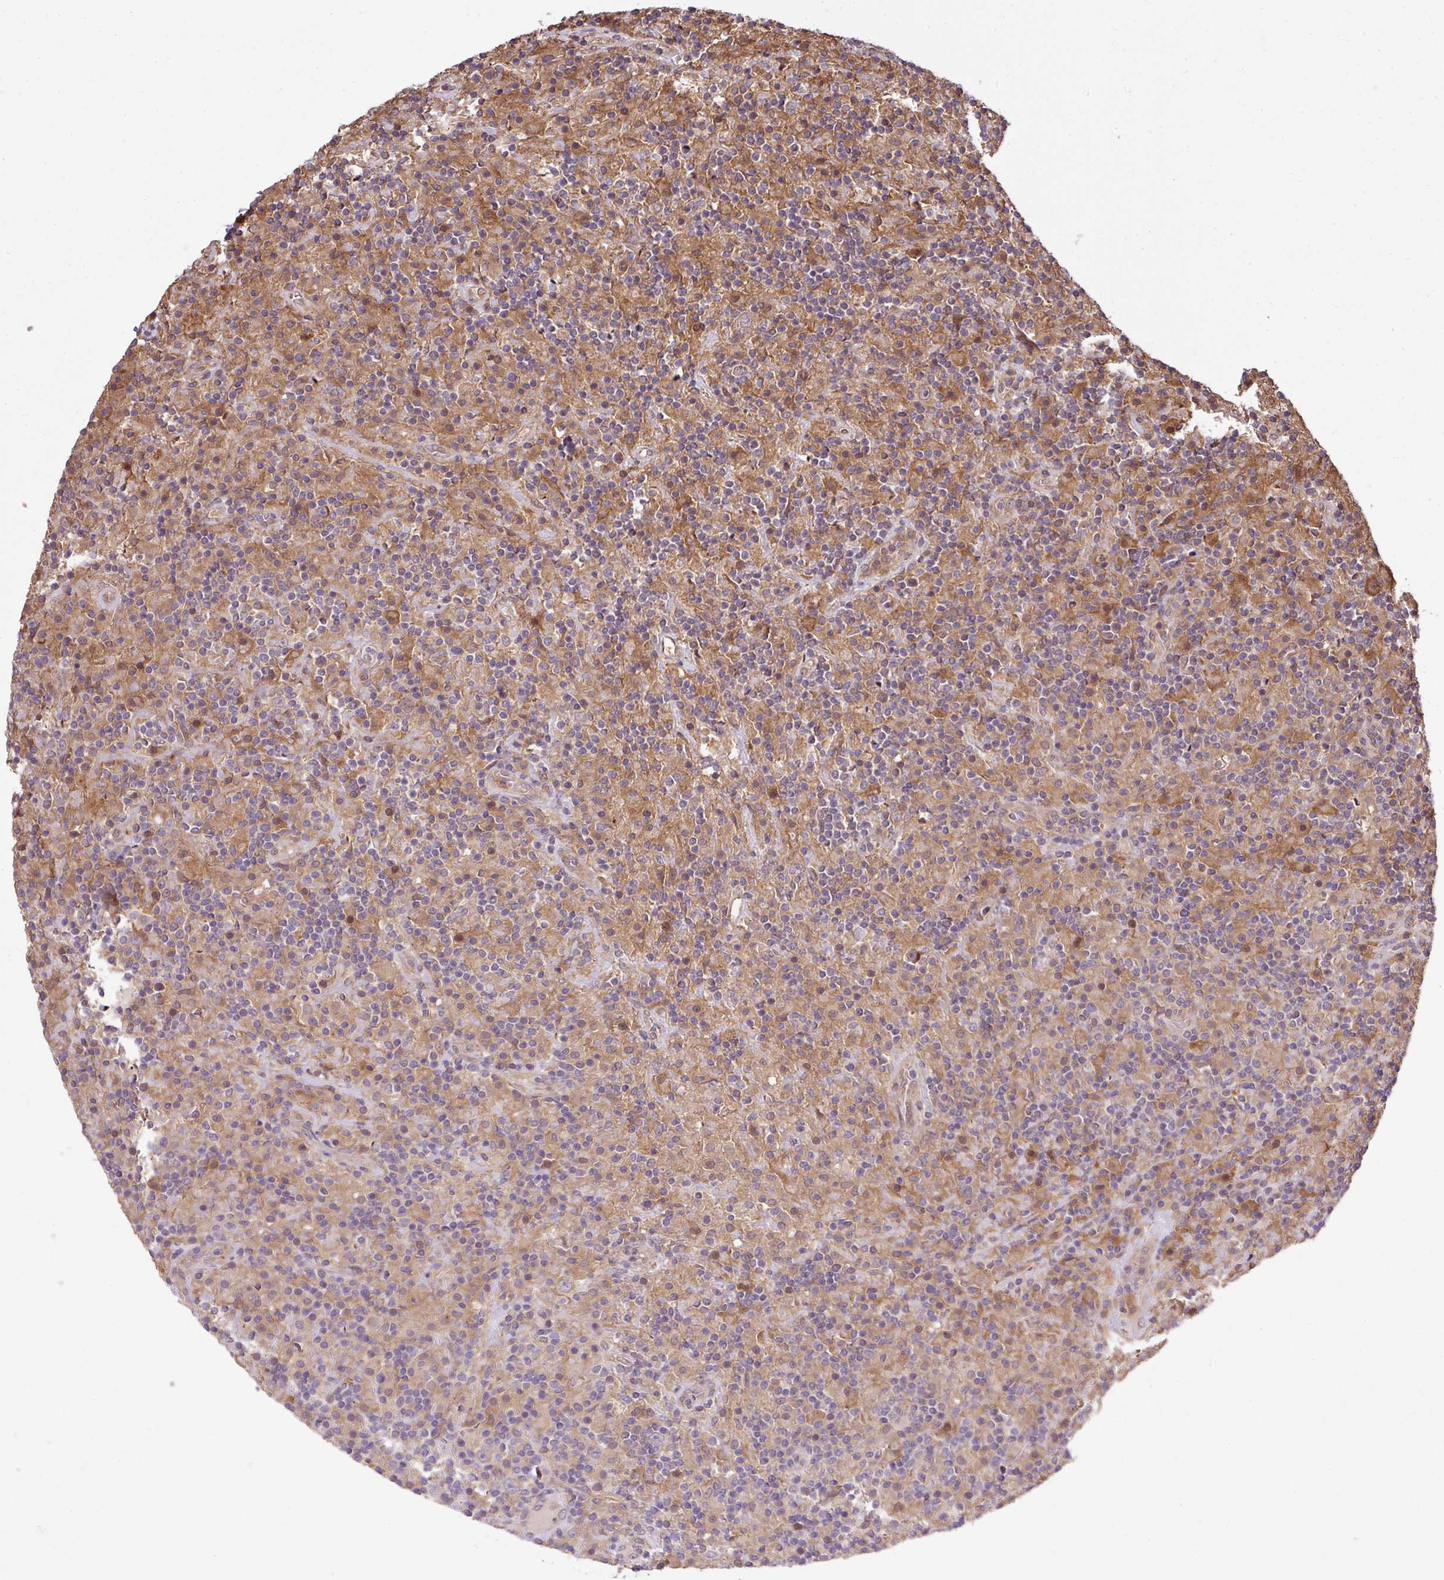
{"staining": {"intensity": "moderate", "quantity": "25%-75%", "location": "cytoplasmic/membranous"}, "tissue": "lymphoma", "cell_type": "Tumor cells", "image_type": "cancer", "snomed": [{"axis": "morphology", "description": "Hodgkin's disease, NOS"}, {"axis": "topography", "description": "Lymph node"}], "caption": "This is a histology image of IHC staining of Hodgkin's disease, which shows moderate staining in the cytoplasmic/membranous of tumor cells.", "gene": "ARPIN", "patient": {"sex": "male", "age": 70}}